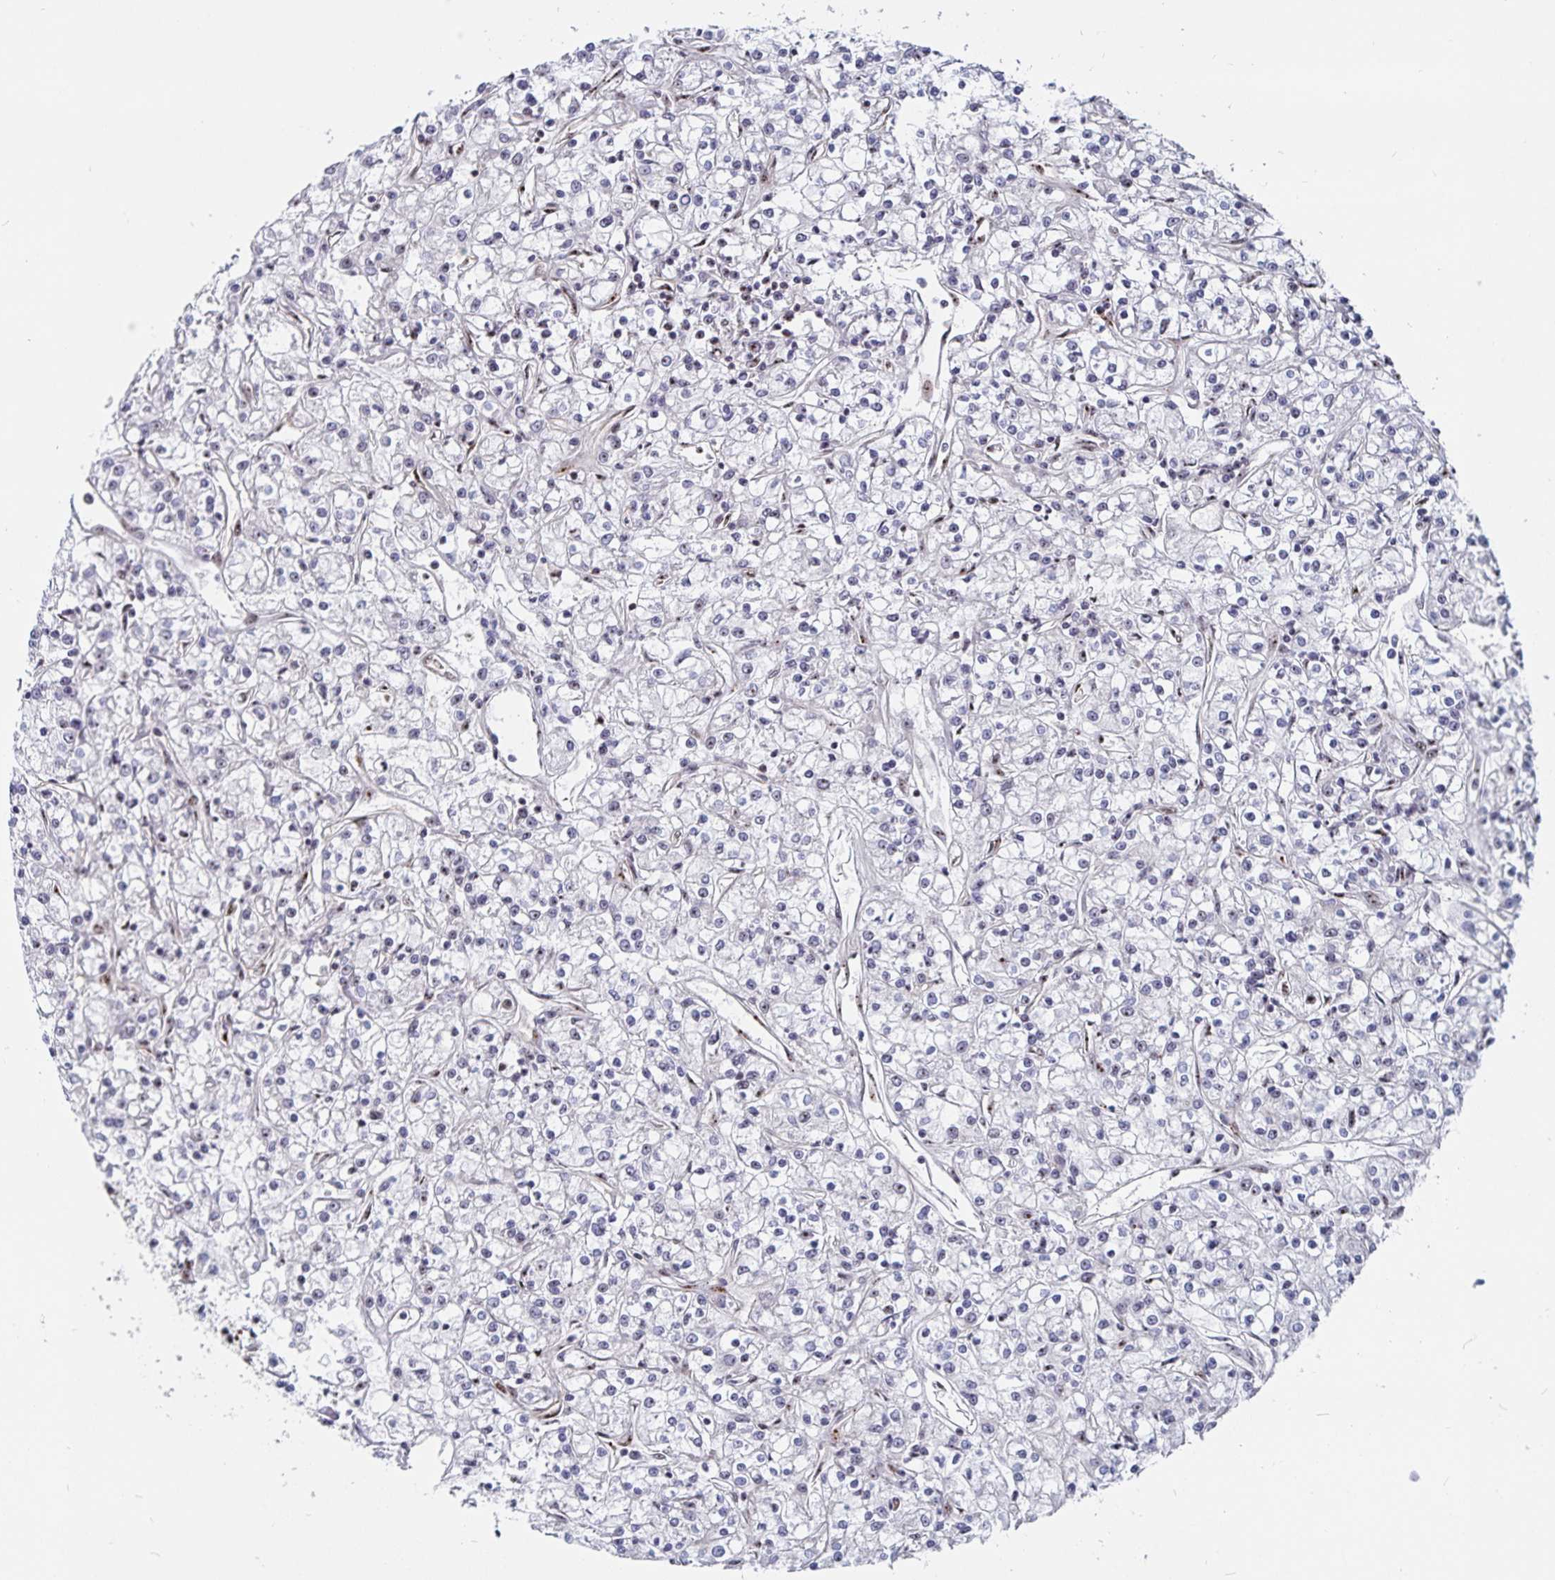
{"staining": {"intensity": "negative", "quantity": "none", "location": "none"}, "tissue": "renal cancer", "cell_type": "Tumor cells", "image_type": "cancer", "snomed": [{"axis": "morphology", "description": "Adenocarcinoma, NOS"}, {"axis": "topography", "description": "Kidney"}], "caption": "Histopathology image shows no protein positivity in tumor cells of renal cancer tissue.", "gene": "LAS1L", "patient": {"sex": "female", "age": 59}}